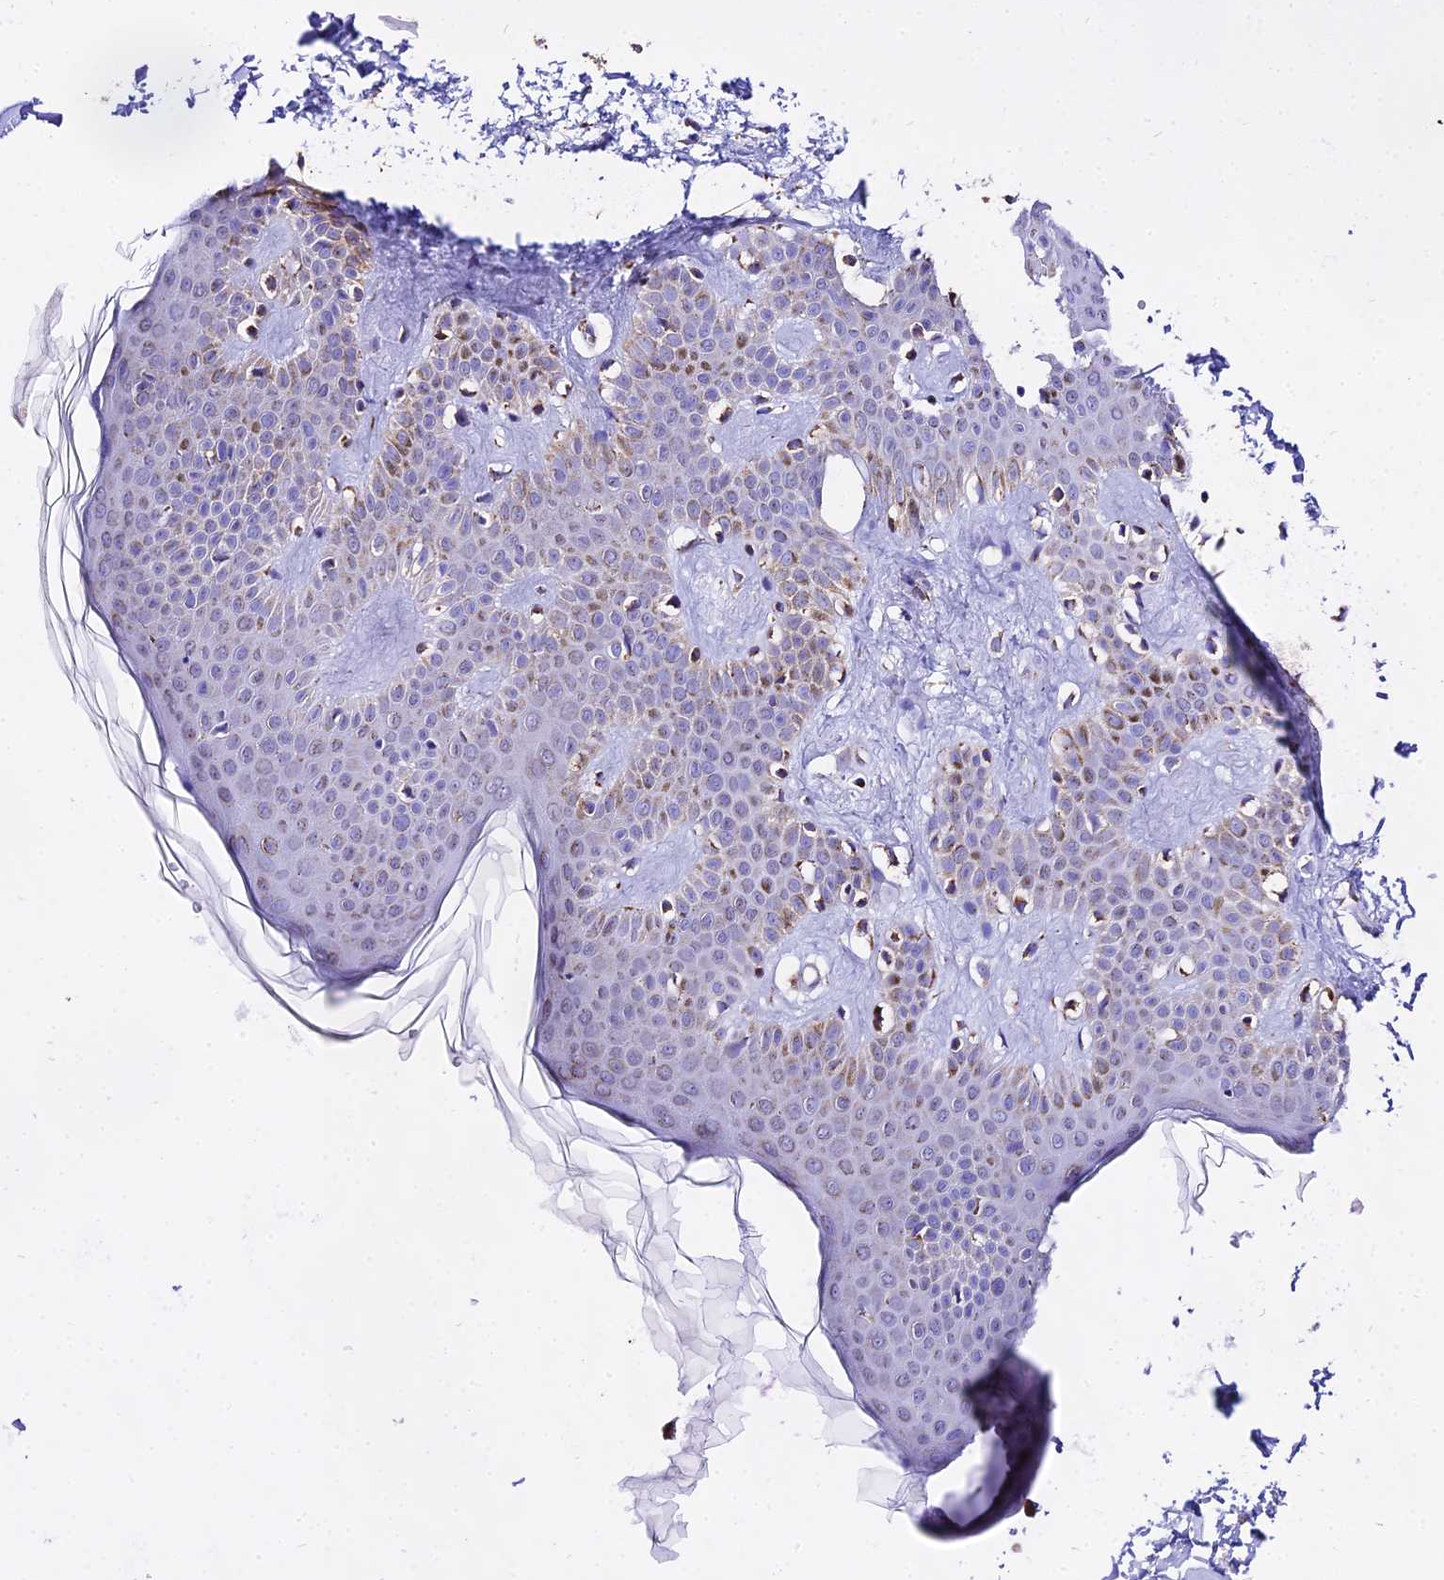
{"staining": {"intensity": "moderate", "quantity": "25%-75%", "location": "cytoplasmic/membranous,nuclear"}, "tissue": "skin", "cell_type": "Fibroblasts", "image_type": "normal", "snomed": [{"axis": "morphology", "description": "Normal tissue, NOS"}, {"axis": "topography", "description": "Skin"}], "caption": "An image showing moderate cytoplasmic/membranous,nuclear expression in about 25%-75% of fibroblasts in normal skin, as visualized by brown immunohistochemical staining.", "gene": "ATP5PD", "patient": {"sex": "male", "age": 67}}